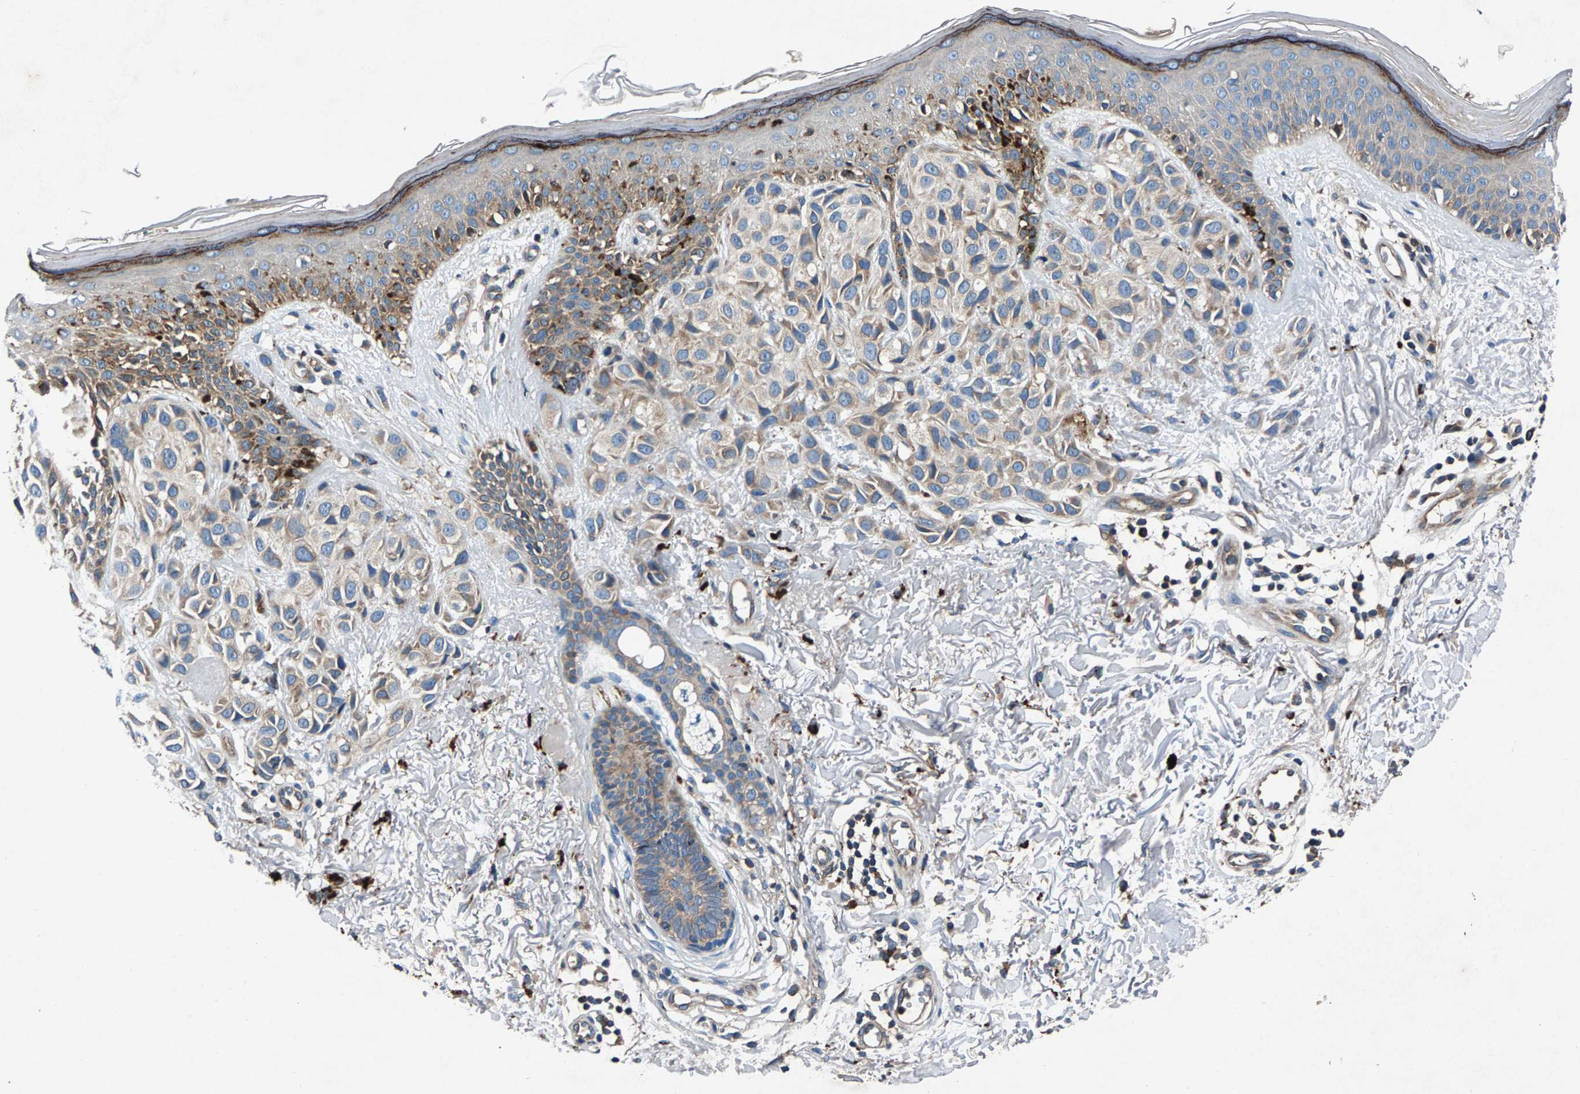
{"staining": {"intensity": "weak", "quantity": "<25%", "location": "cytoplasmic/membranous"}, "tissue": "melanoma", "cell_type": "Tumor cells", "image_type": "cancer", "snomed": [{"axis": "morphology", "description": "Malignant melanoma, NOS"}, {"axis": "topography", "description": "Skin"}], "caption": "The image demonstrates no staining of tumor cells in malignant melanoma. (DAB IHC, high magnification).", "gene": "LPCAT1", "patient": {"sex": "female", "age": 58}}